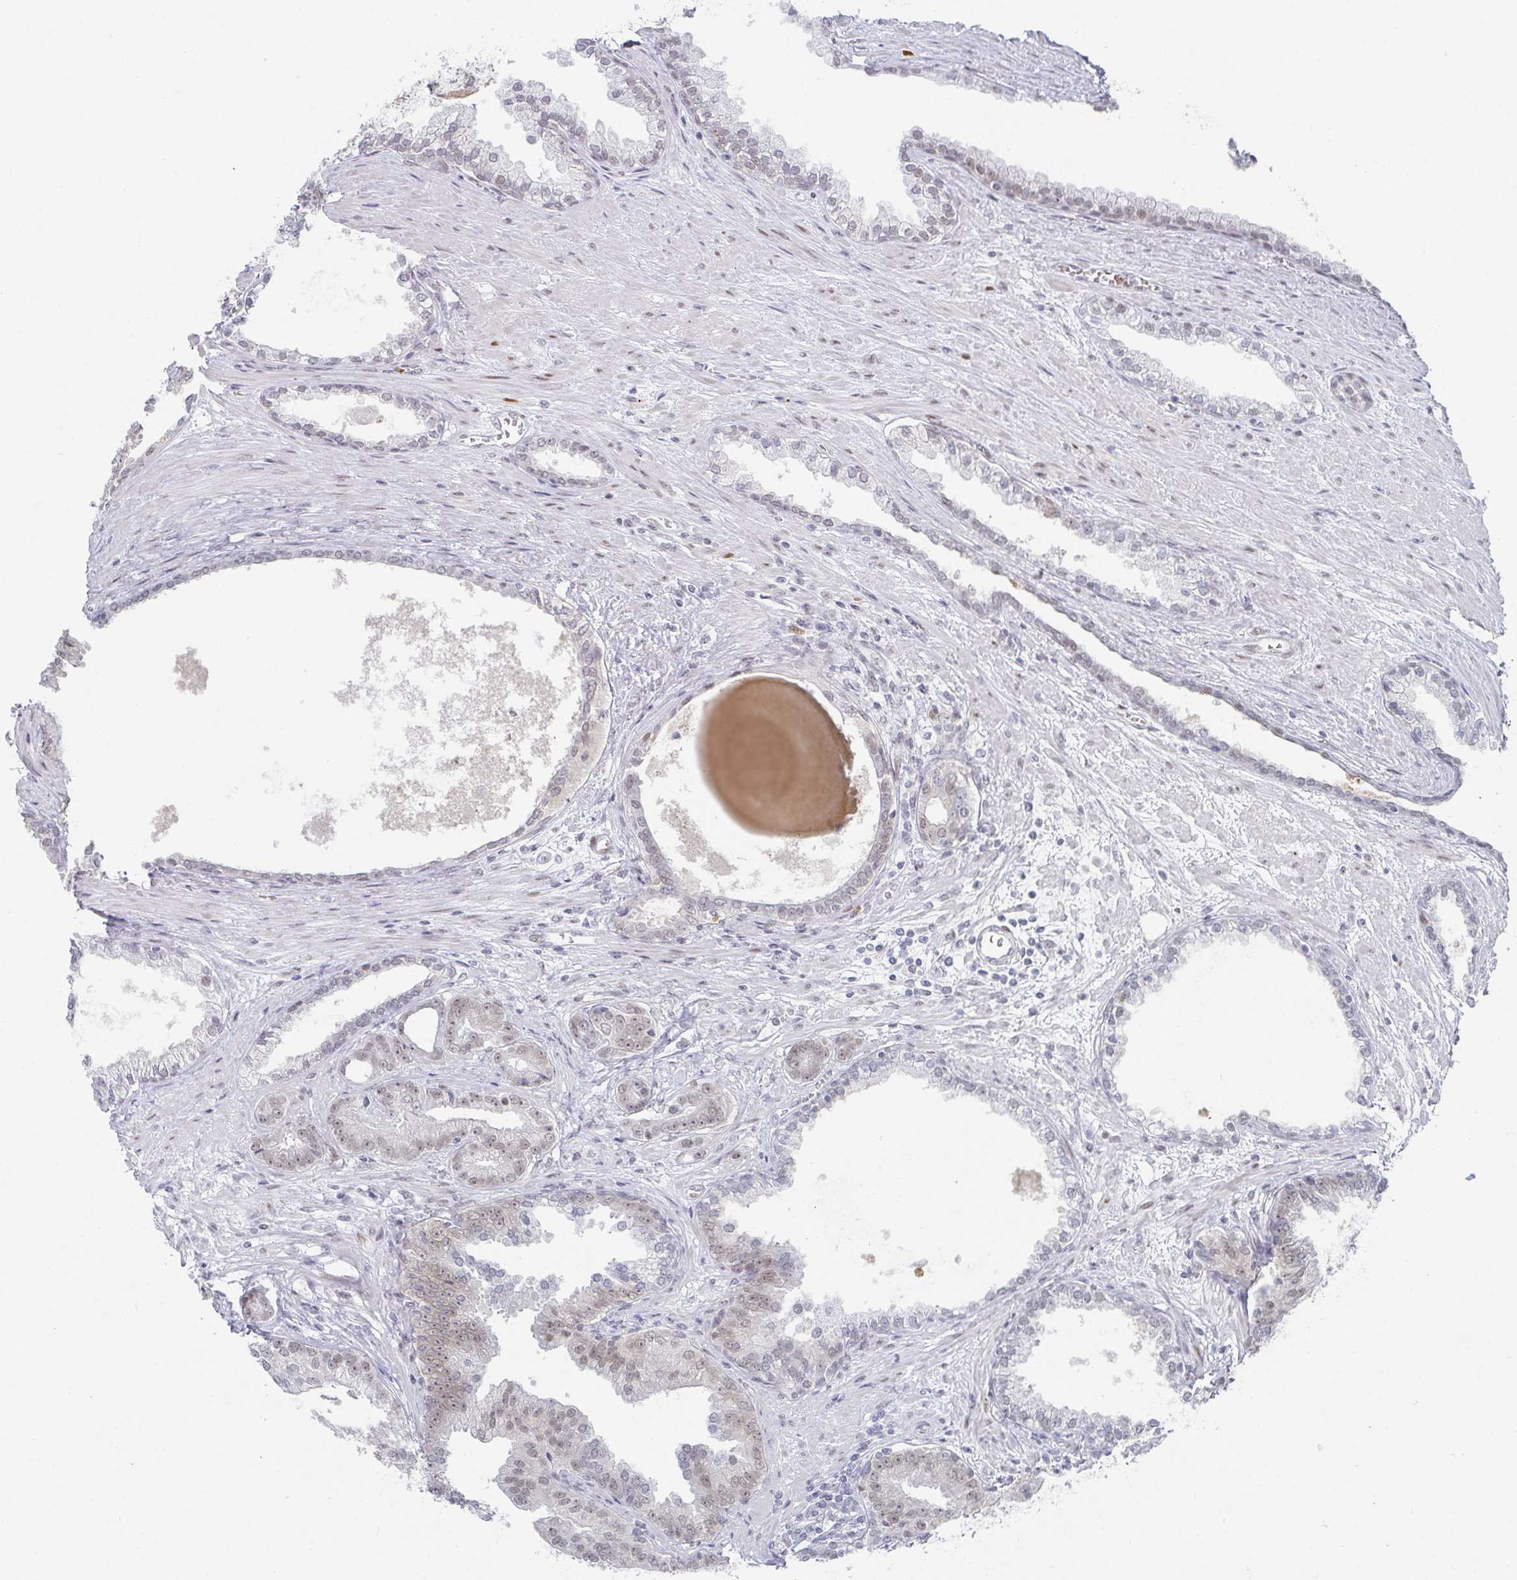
{"staining": {"intensity": "weak", "quantity": ">75%", "location": "nuclear"}, "tissue": "prostate cancer", "cell_type": "Tumor cells", "image_type": "cancer", "snomed": [{"axis": "morphology", "description": "Adenocarcinoma, Low grade"}, {"axis": "topography", "description": "Prostate"}], "caption": "Immunohistochemistry of human low-grade adenocarcinoma (prostate) displays low levels of weak nuclear positivity in approximately >75% of tumor cells. Using DAB (3,3'-diaminobenzidine) (brown) and hematoxylin (blue) stains, captured at high magnification using brightfield microscopy.", "gene": "LIN54", "patient": {"sex": "male", "age": 61}}